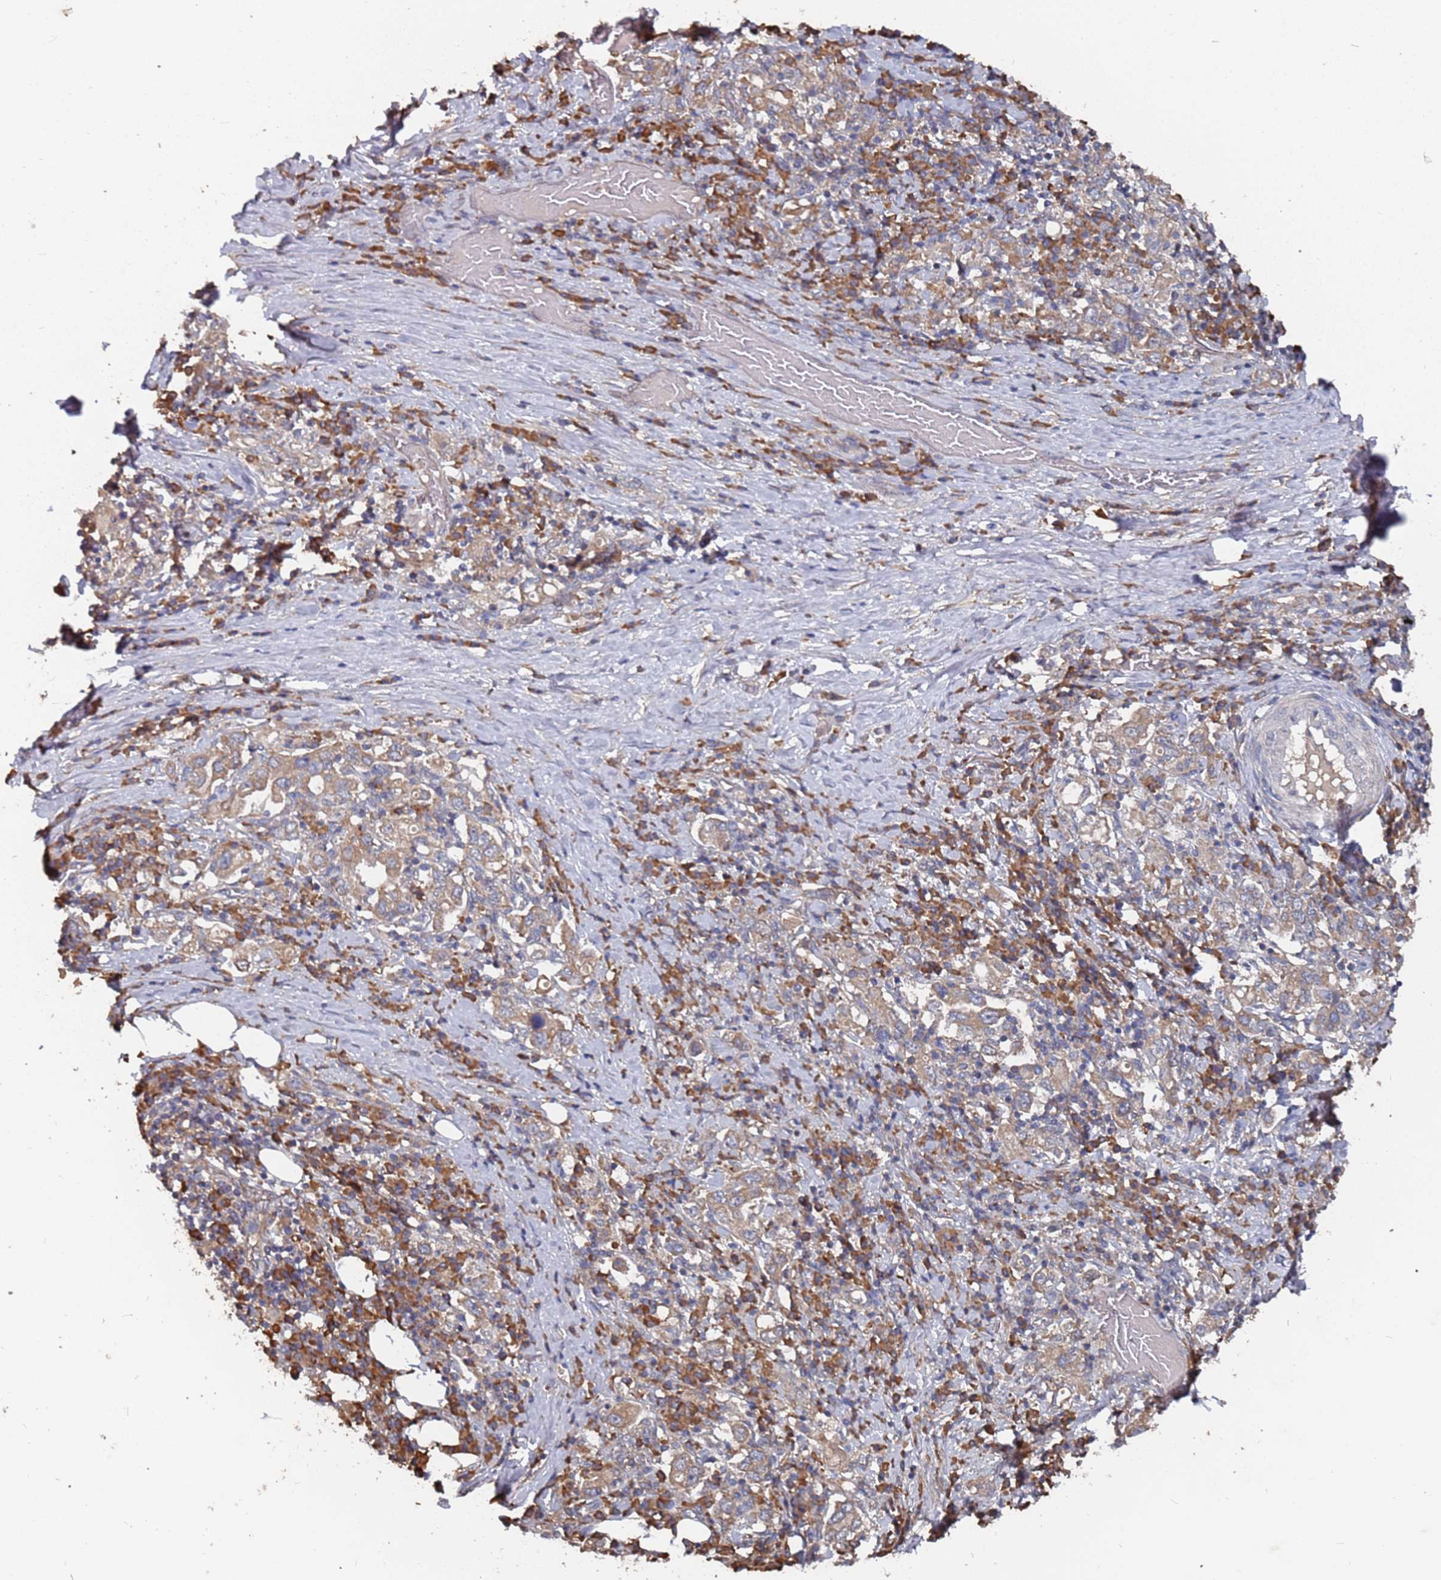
{"staining": {"intensity": "weak", "quantity": ">75%", "location": "cytoplasmic/membranous"}, "tissue": "stomach cancer", "cell_type": "Tumor cells", "image_type": "cancer", "snomed": [{"axis": "morphology", "description": "Adenocarcinoma, NOS"}, {"axis": "topography", "description": "Stomach, upper"}, {"axis": "topography", "description": "Stomach"}], "caption": "High-magnification brightfield microscopy of adenocarcinoma (stomach) stained with DAB (3,3'-diaminobenzidine) (brown) and counterstained with hematoxylin (blue). tumor cells exhibit weak cytoplasmic/membranous expression is present in approximately>75% of cells.", "gene": "ATG5", "patient": {"sex": "male", "age": 62}}